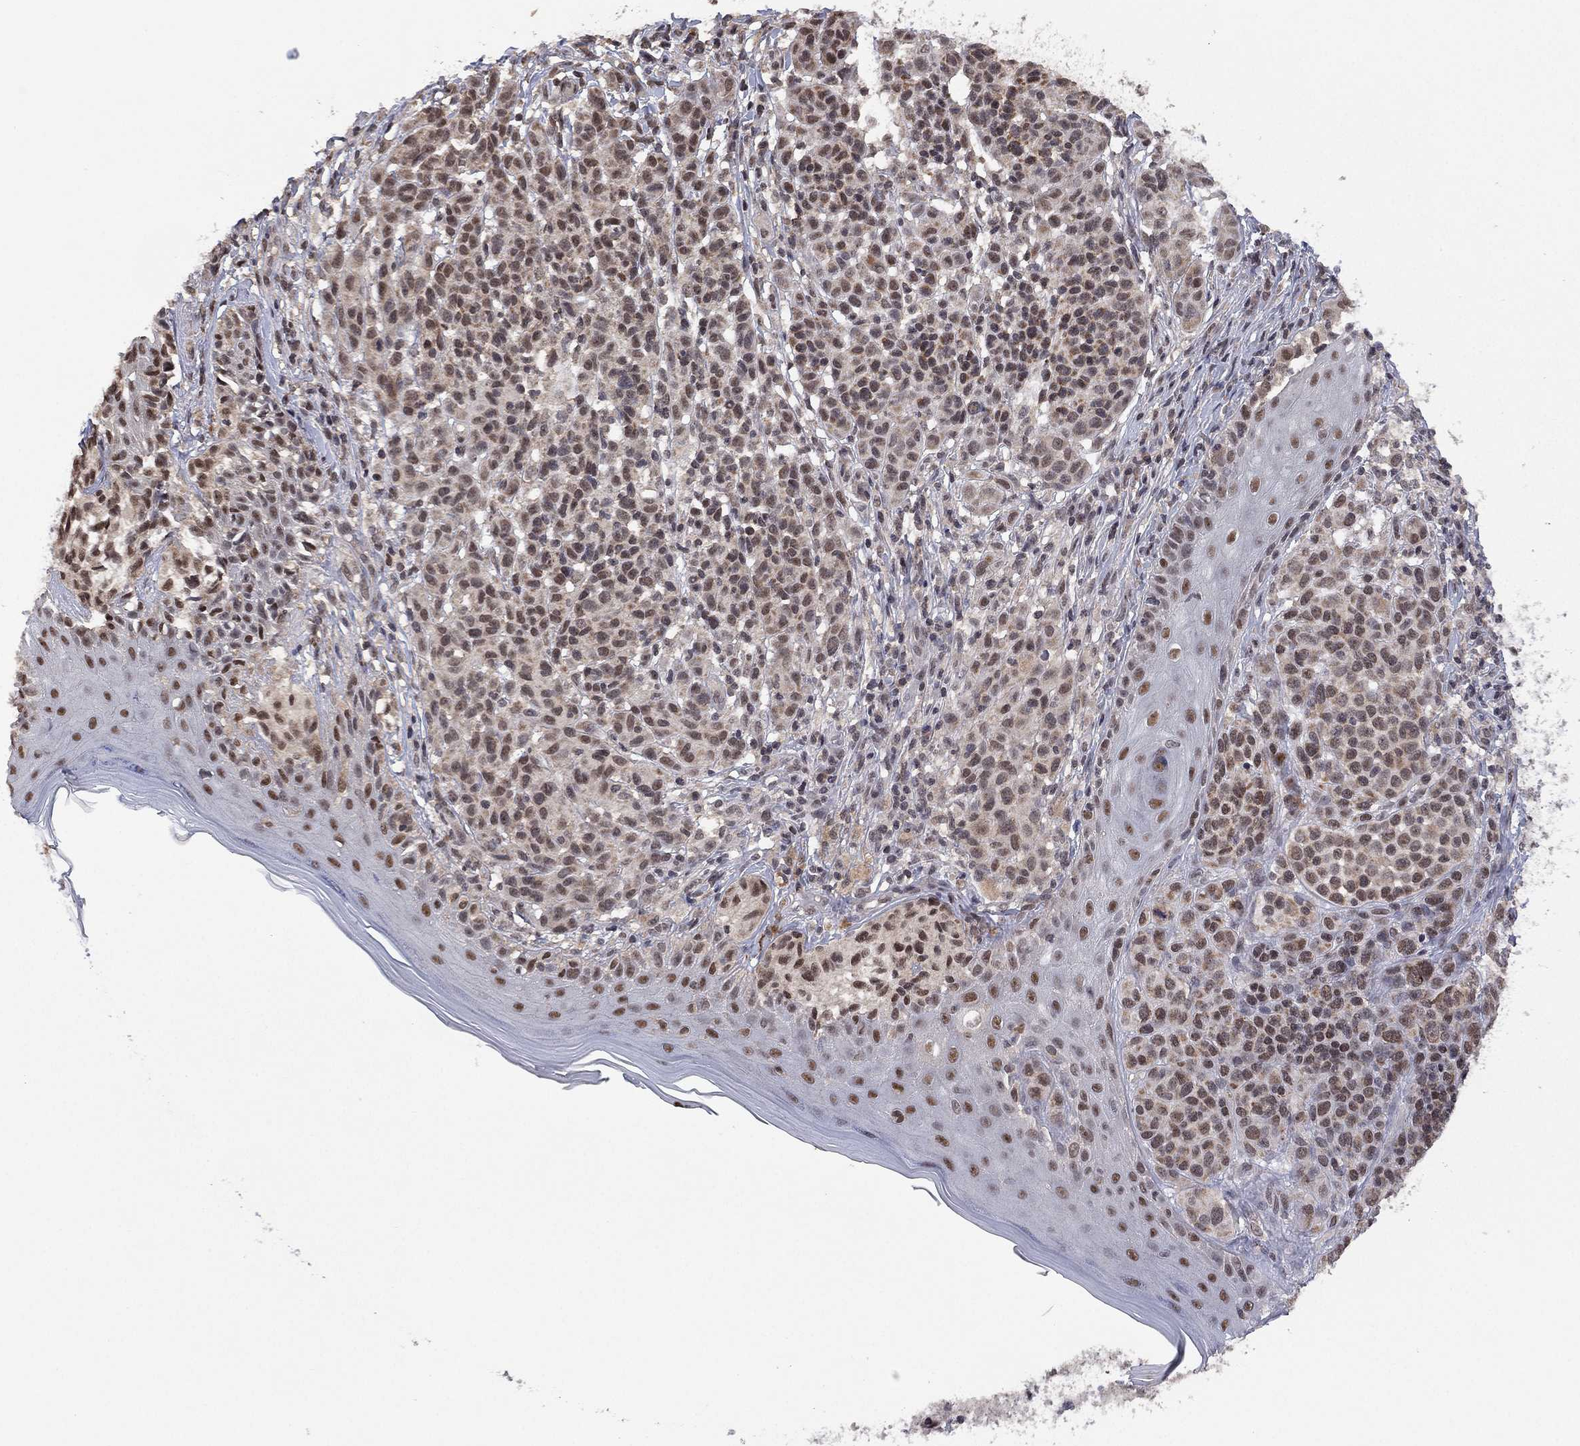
{"staining": {"intensity": "moderate", "quantity": "25%-75%", "location": "nuclear"}, "tissue": "melanoma", "cell_type": "Tumor cells", "image_type": "cancer", "snomed": [{"axis": "morphology", "description": "Malignant melanoma, NOS"}, {"axis": "topography", "description": "Skin"}], "caption": "Melanoma tissue exhibits moderate nuclear positivity in approximately 25%-75% of tumor cells, visualized by immunohistochemistry.", "gene": "NELFCD", "patient": {"sex": "male", "age": 79}}